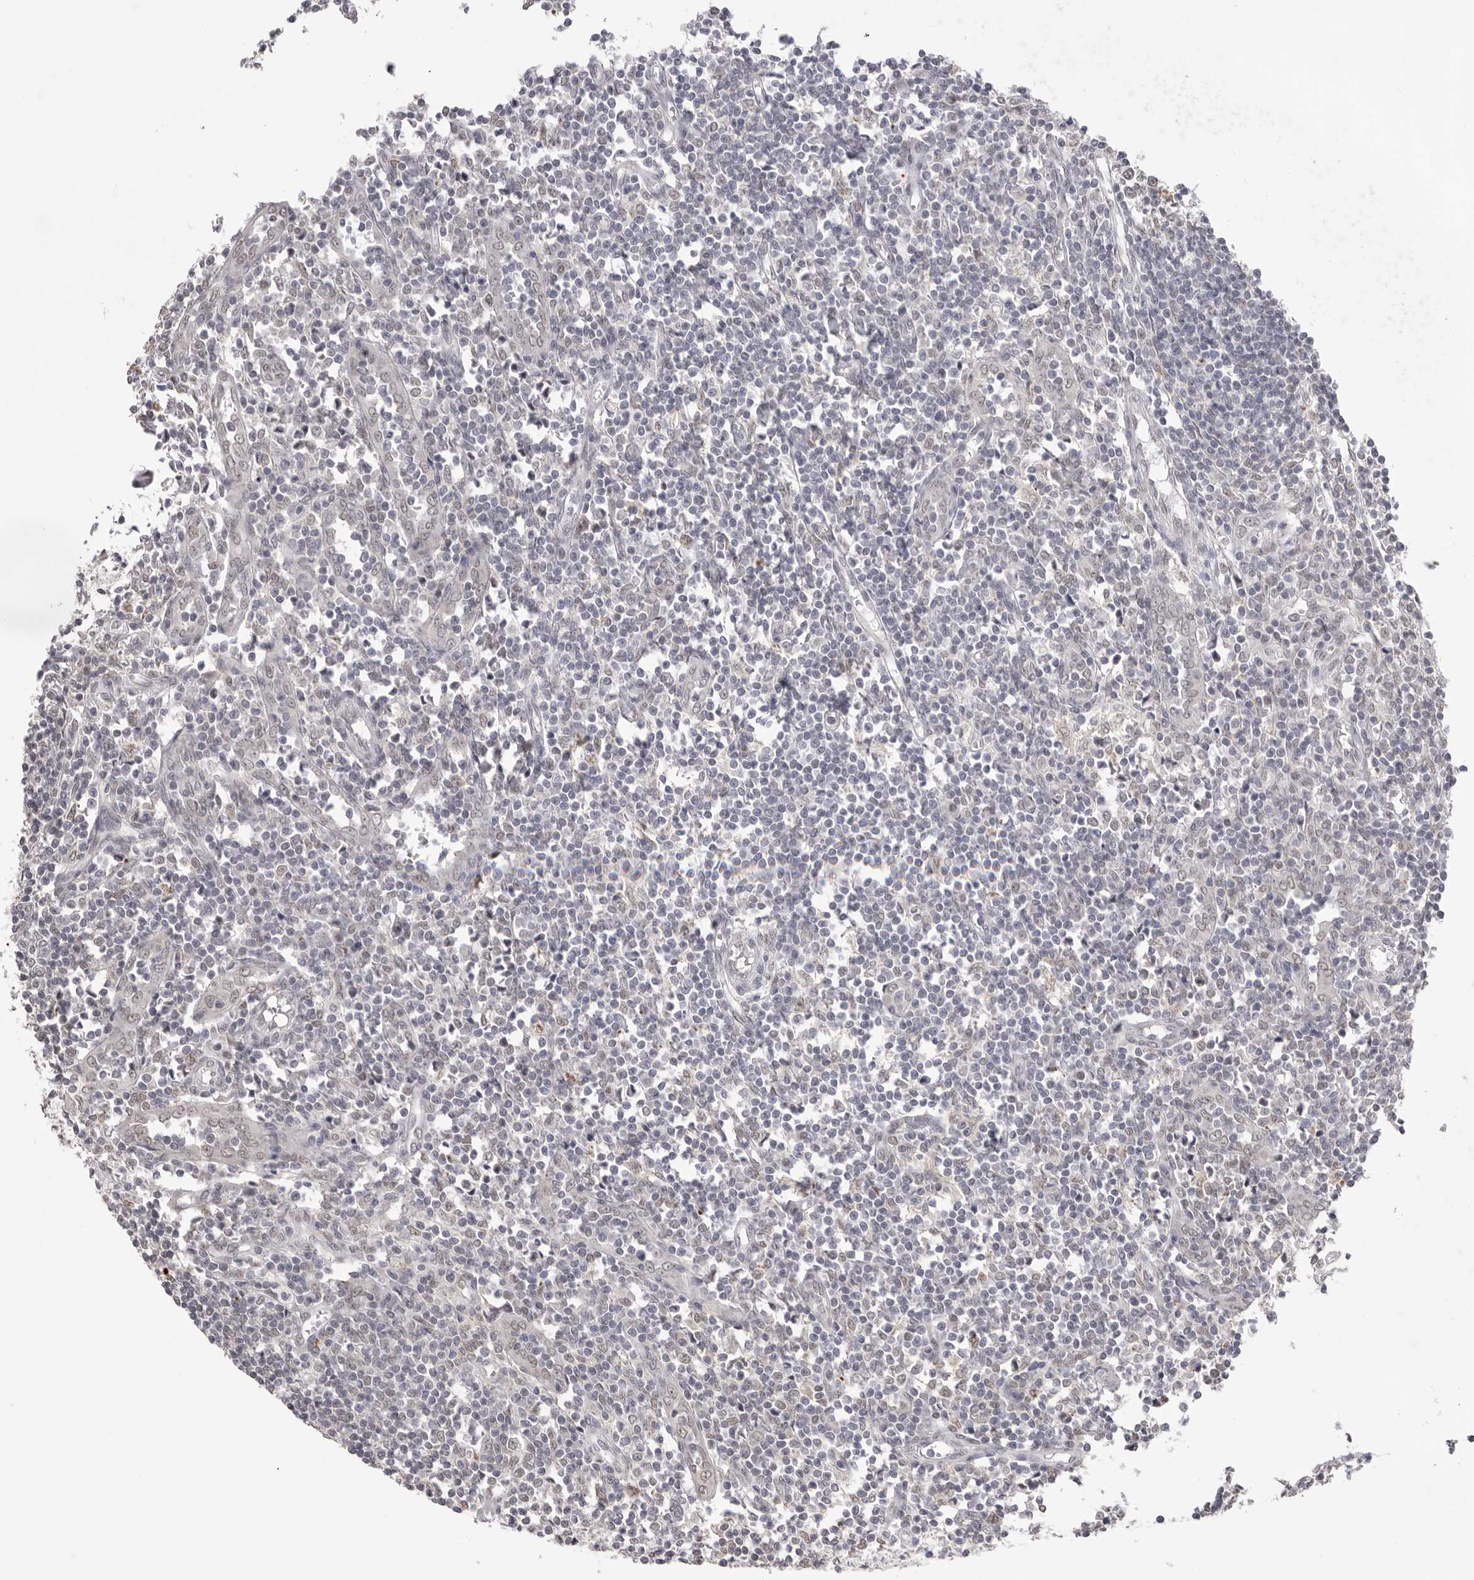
{"staining": {"intensity": "negative", "quantity": "none", "location": "none"}, "tissue": "lymph node", "cell_type": "Germinal center cells", "image_type": "normal", "snomed": [{"axis": "morphology", "description": "Normal tissue, NOS"}, {"axis": "morphology", "description": "Malignant melanoma, Metastatic site"}, {"axis": "topography", "description": "Lymph node"}], "caption": "This image is of normal lymph node stained with IHC to label a protein in brown with the nuclei are counter-stained blue. There is no staining in germinal center cells. (DAB immunohistochemistry (IHC) visualized using brightfield microscopy, high magnification).", "gene": "BCLAF3", "patient": {"sex": "male", "age": 41}}